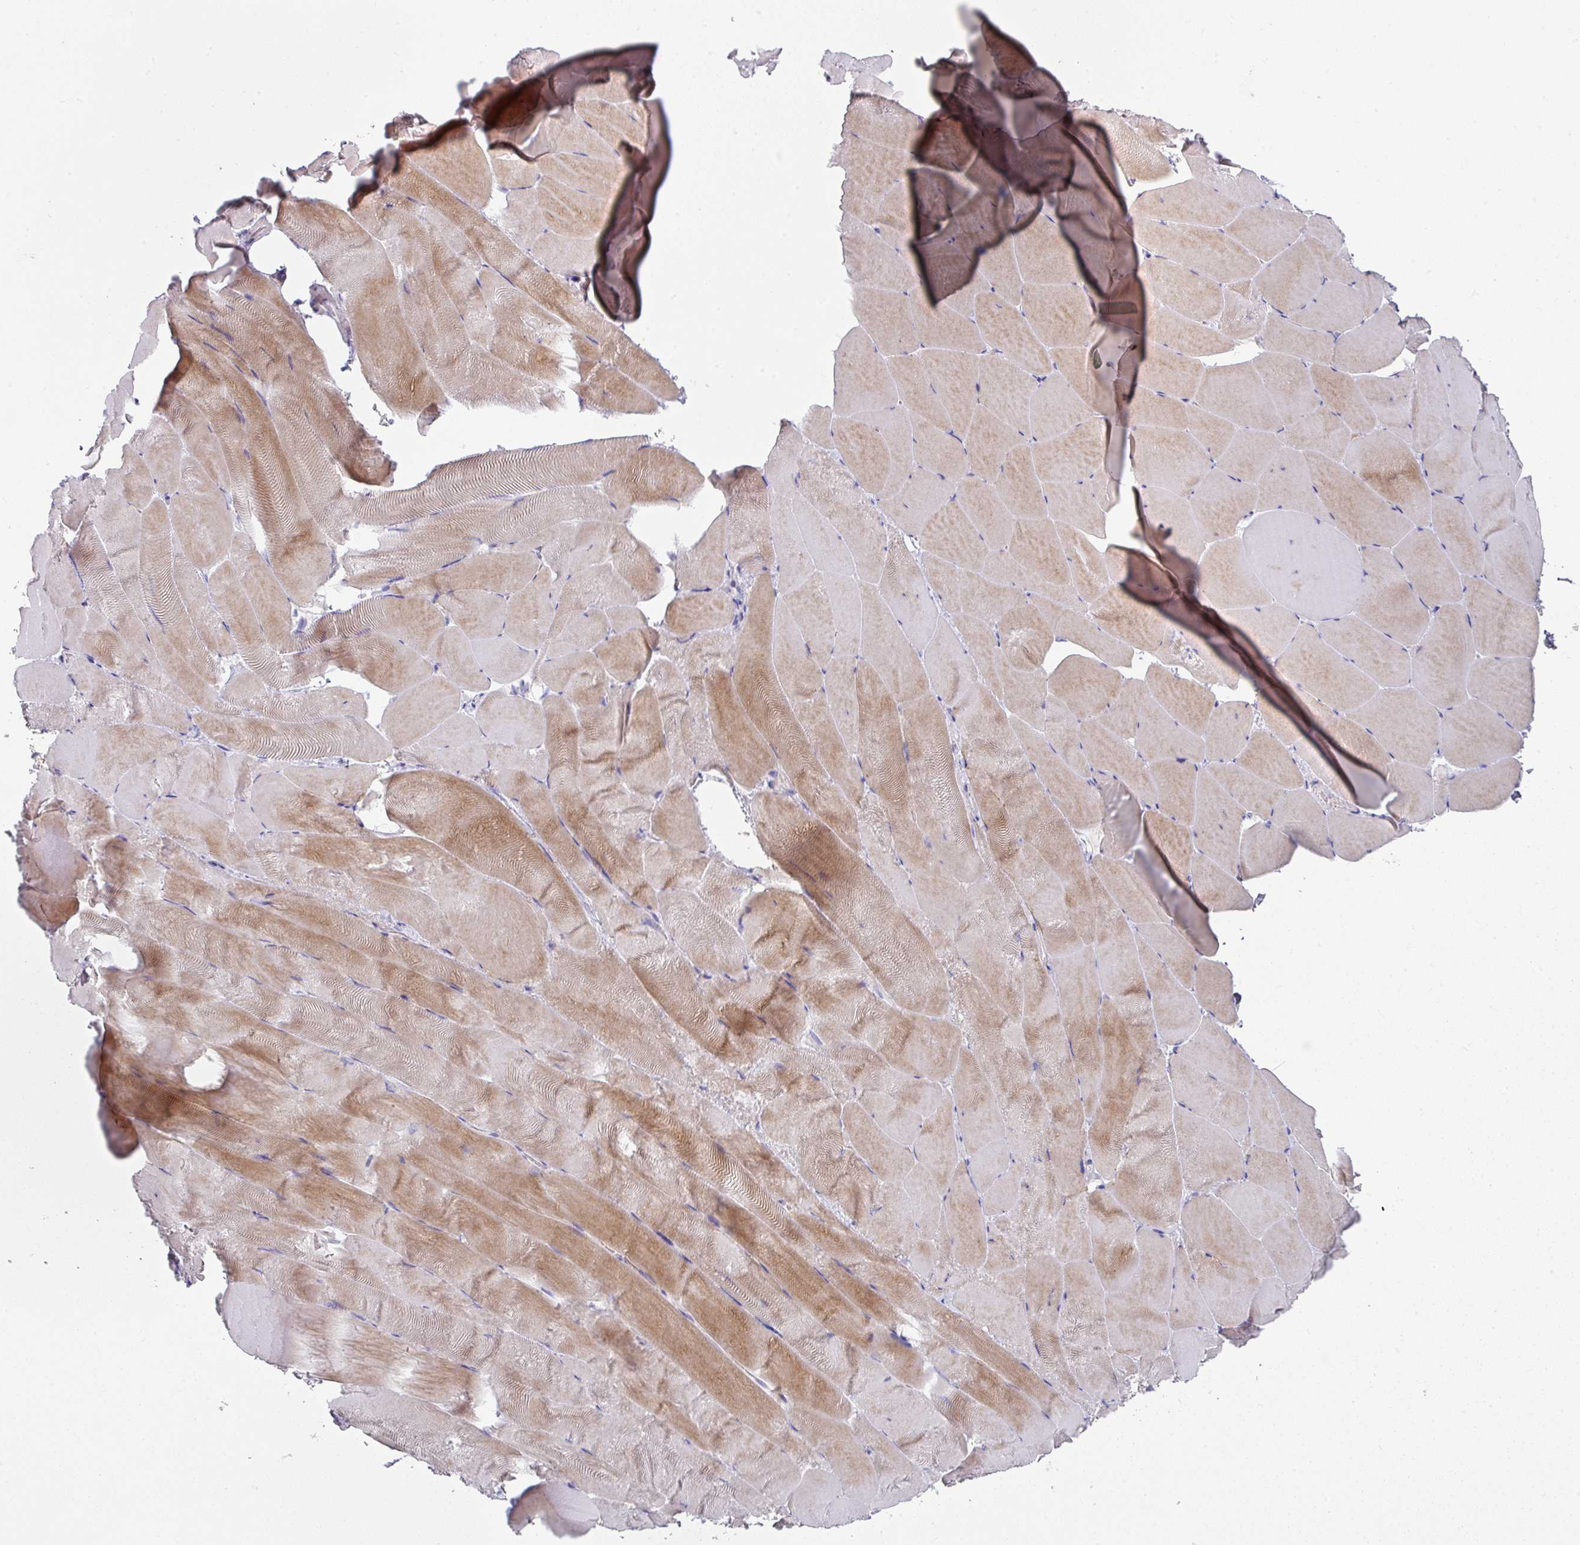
{"staining": {"intensity": "moderate", "quantity": "25%-75%", "location": "cytoplasmic/membranous"}, "tissue": "skeletal muscle", "cell_type": "Myocytes", "image_type": "normal", "snomed": [{"axis": "morphology", "description": "Normal tissue, NOS"}, {"axis": "topography", "description": "Skeletal muscle"}], "caption": "Immunohistochemistry (IHC) of benign human skeletal muscle shows medium levels of moderate cytoplasmic/membranous staining in about 25%-75% of myocytes.", "gene": "IL4R", "patient": {"sex": "female", "age": 64}}